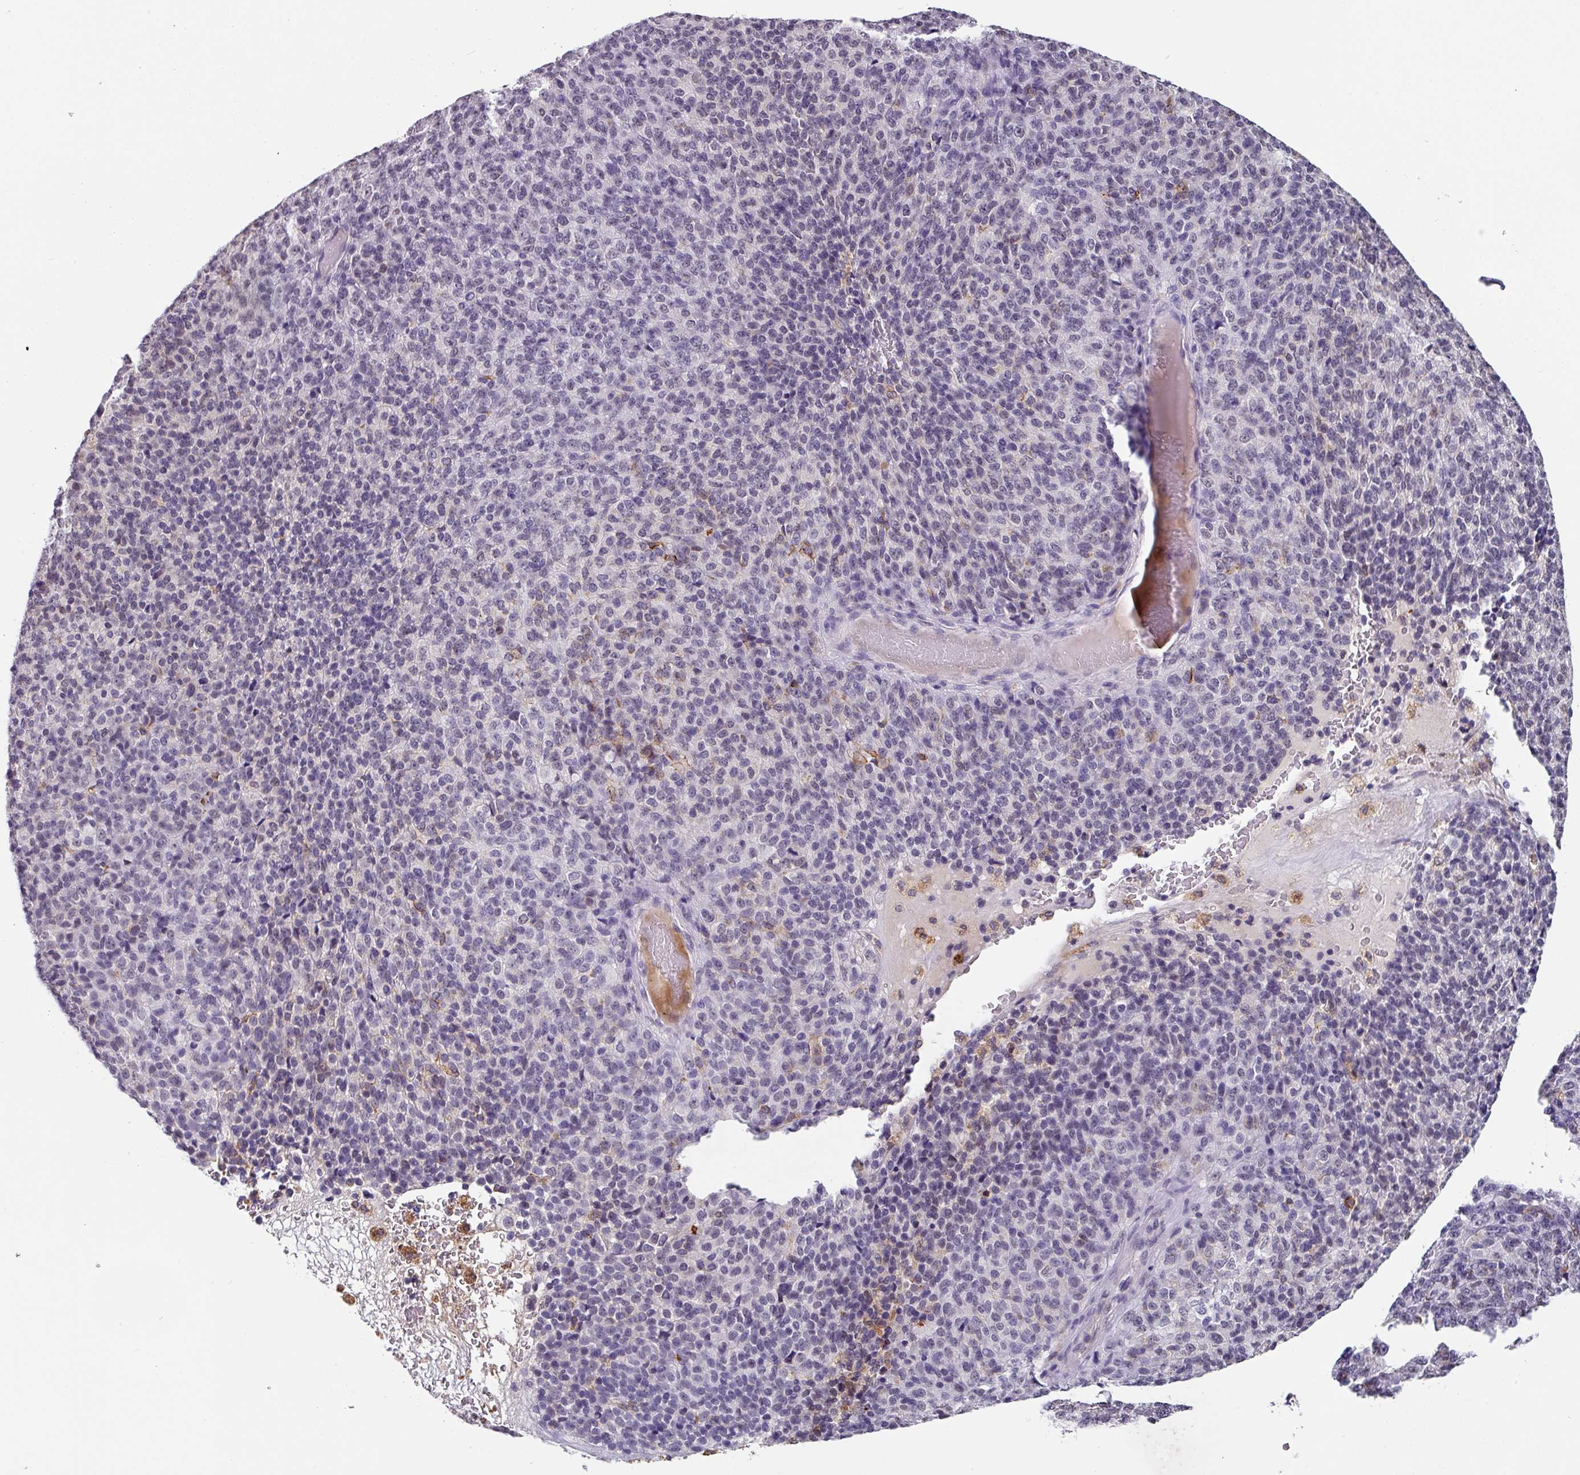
{"staining": {"intensity": "negative", "quantity": "none", "location": "none"}, "tissue": "melanoma", "cell_type": "Tumor cells", "image_type": "cancer", "snomed": [{"axis": "morphology", "description": "Malignant melanoma, Metastatic site"}, {"axis": "topography", "description": "Brain"}], "caption": "This is an immunohistochemistry histopathology image of human malignant melanoma (metastatic site). There is no expression in tumor cells.", "gene": "C1QB", "patient": {"sex": "female", "age": 56}}